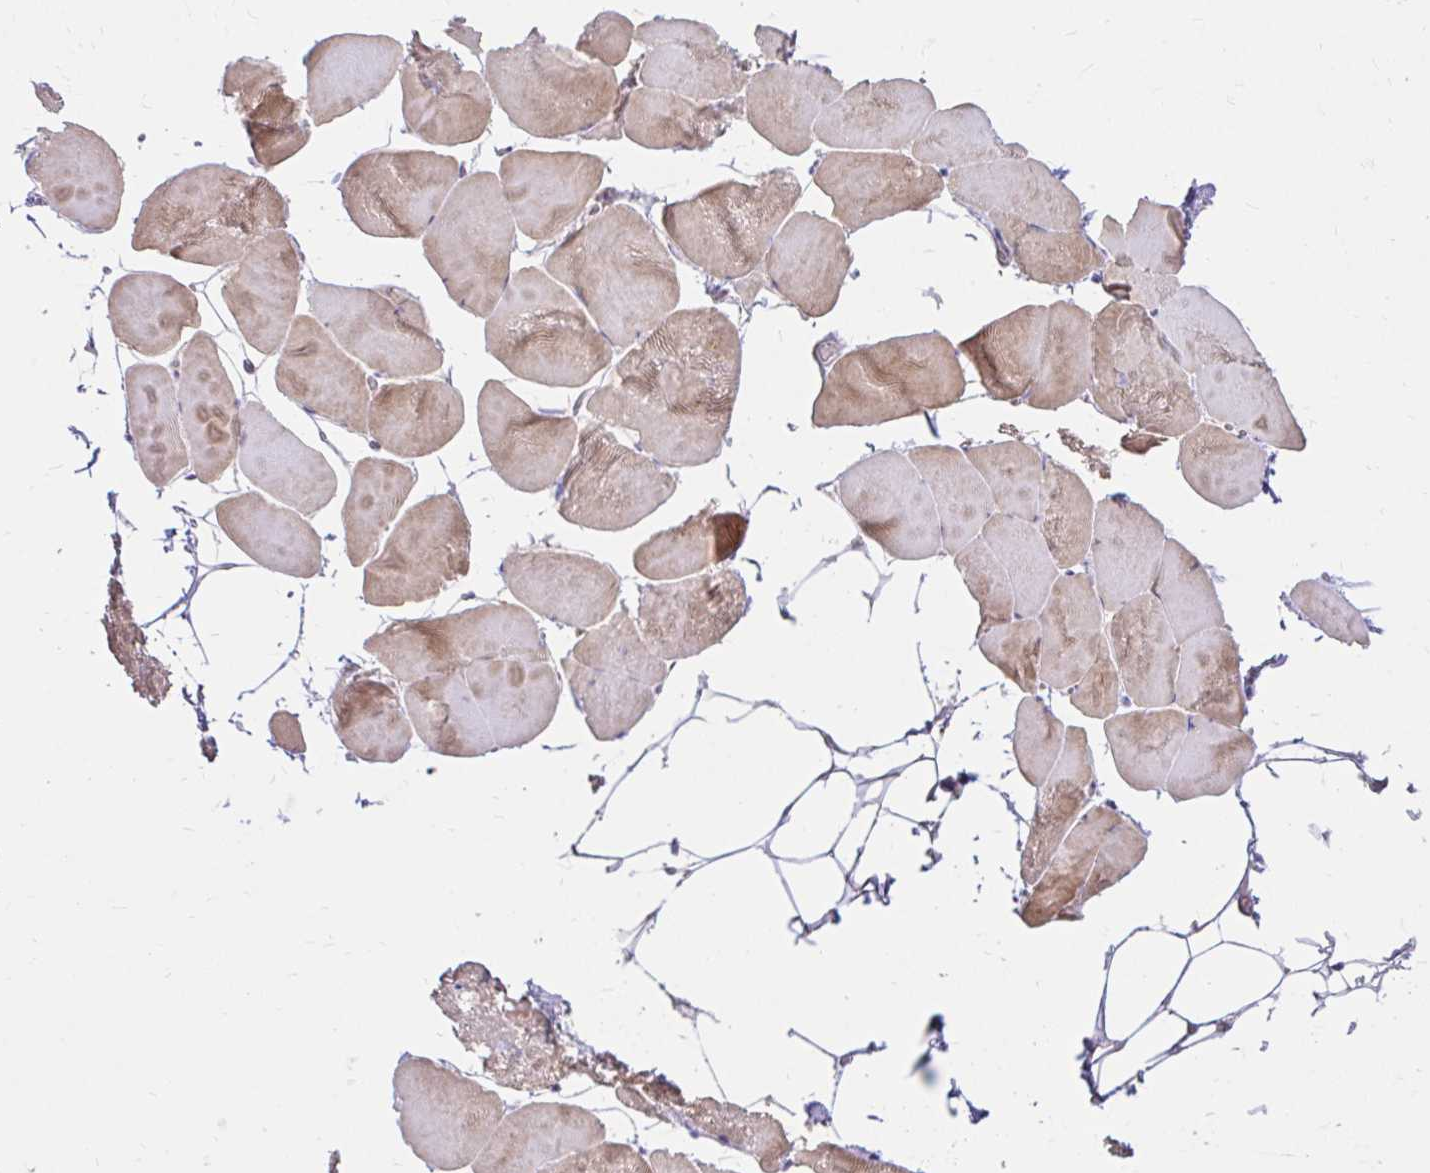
{"staining": {"intensity": "weak", "quantity": "25%-75%", "location": "cytoplasmic/membranous"}, "tissue": "skeletal muscle", "cell_type": "Myocytes", "image_type": "normal", "snomed": [{"axis": "morphology", "description": "Normal tissue, NOS"}, {"axis": "topography", "description": "Skeletal muscle"}], "caption": "Protein positivity by IHC reveals weak cytoplasmic/membranous staining in approximately 25%-75% of myocytes in normal skeletal muscle. (DAB IHC, brown staining for protein, blue staining for nuclei).", "gene": "PYCARD", "patient": {"sex": "female", "age": 64}}